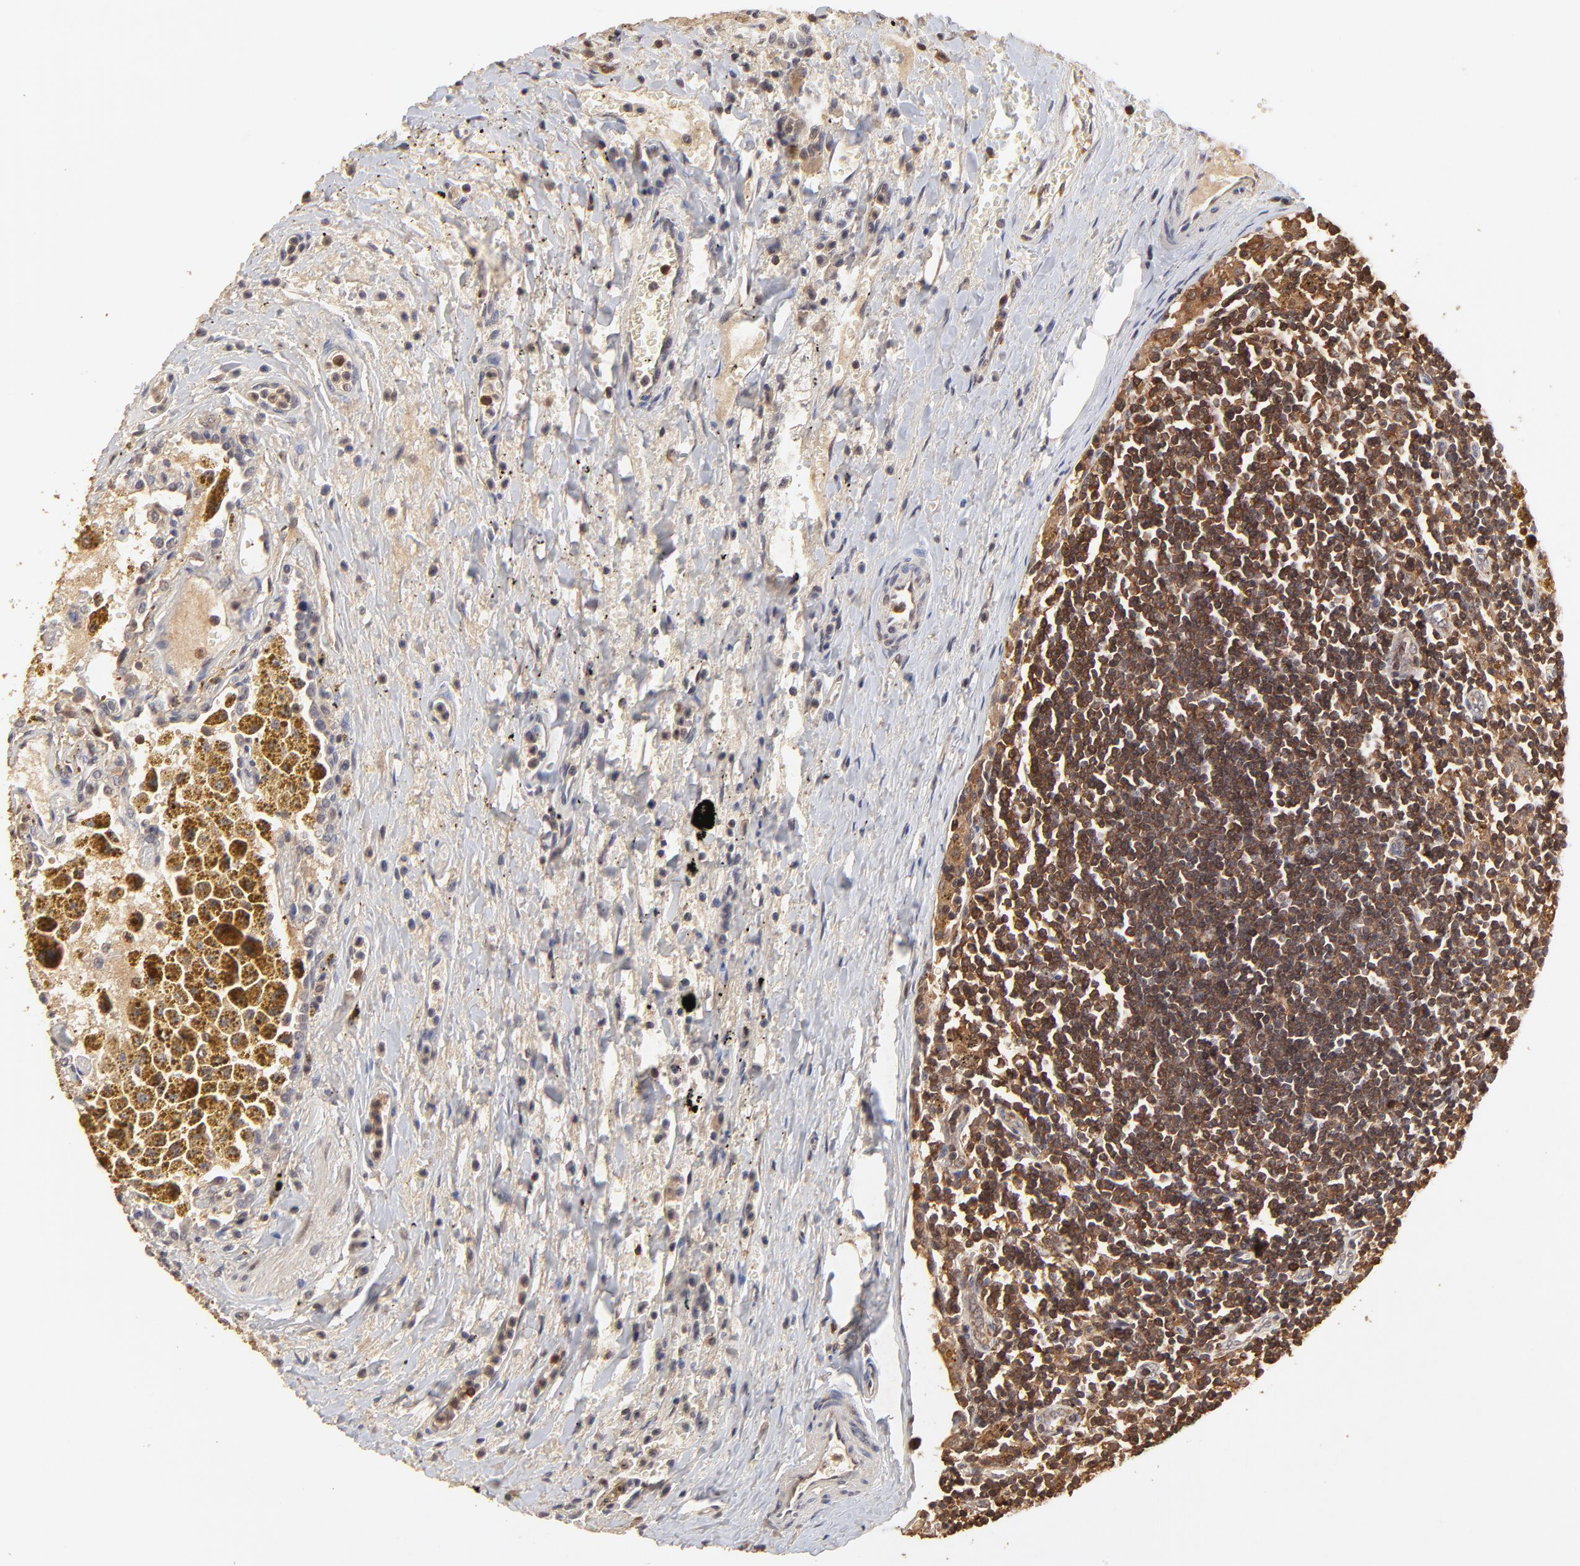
{"staining": {"intensity": "strong", "quantity": ">75%", "location": "cytoplasmic/membranous"}, "tissue": "carcinoid", "cell_type": "Tumor cells", "image_type": "cancer", "snomed": [{"axis": "morphology", "description": "Carcinoid, malignant, NOS"}, {"axis": "topography", "description": "Bronchus"}], "caption": "A high amount of strong cytoplasmic/membranous expression is present in about >75% of tumor cells in carcinoid tissue.", "gene": "STON2", "patient": {"sex": "male", "age": 55}}